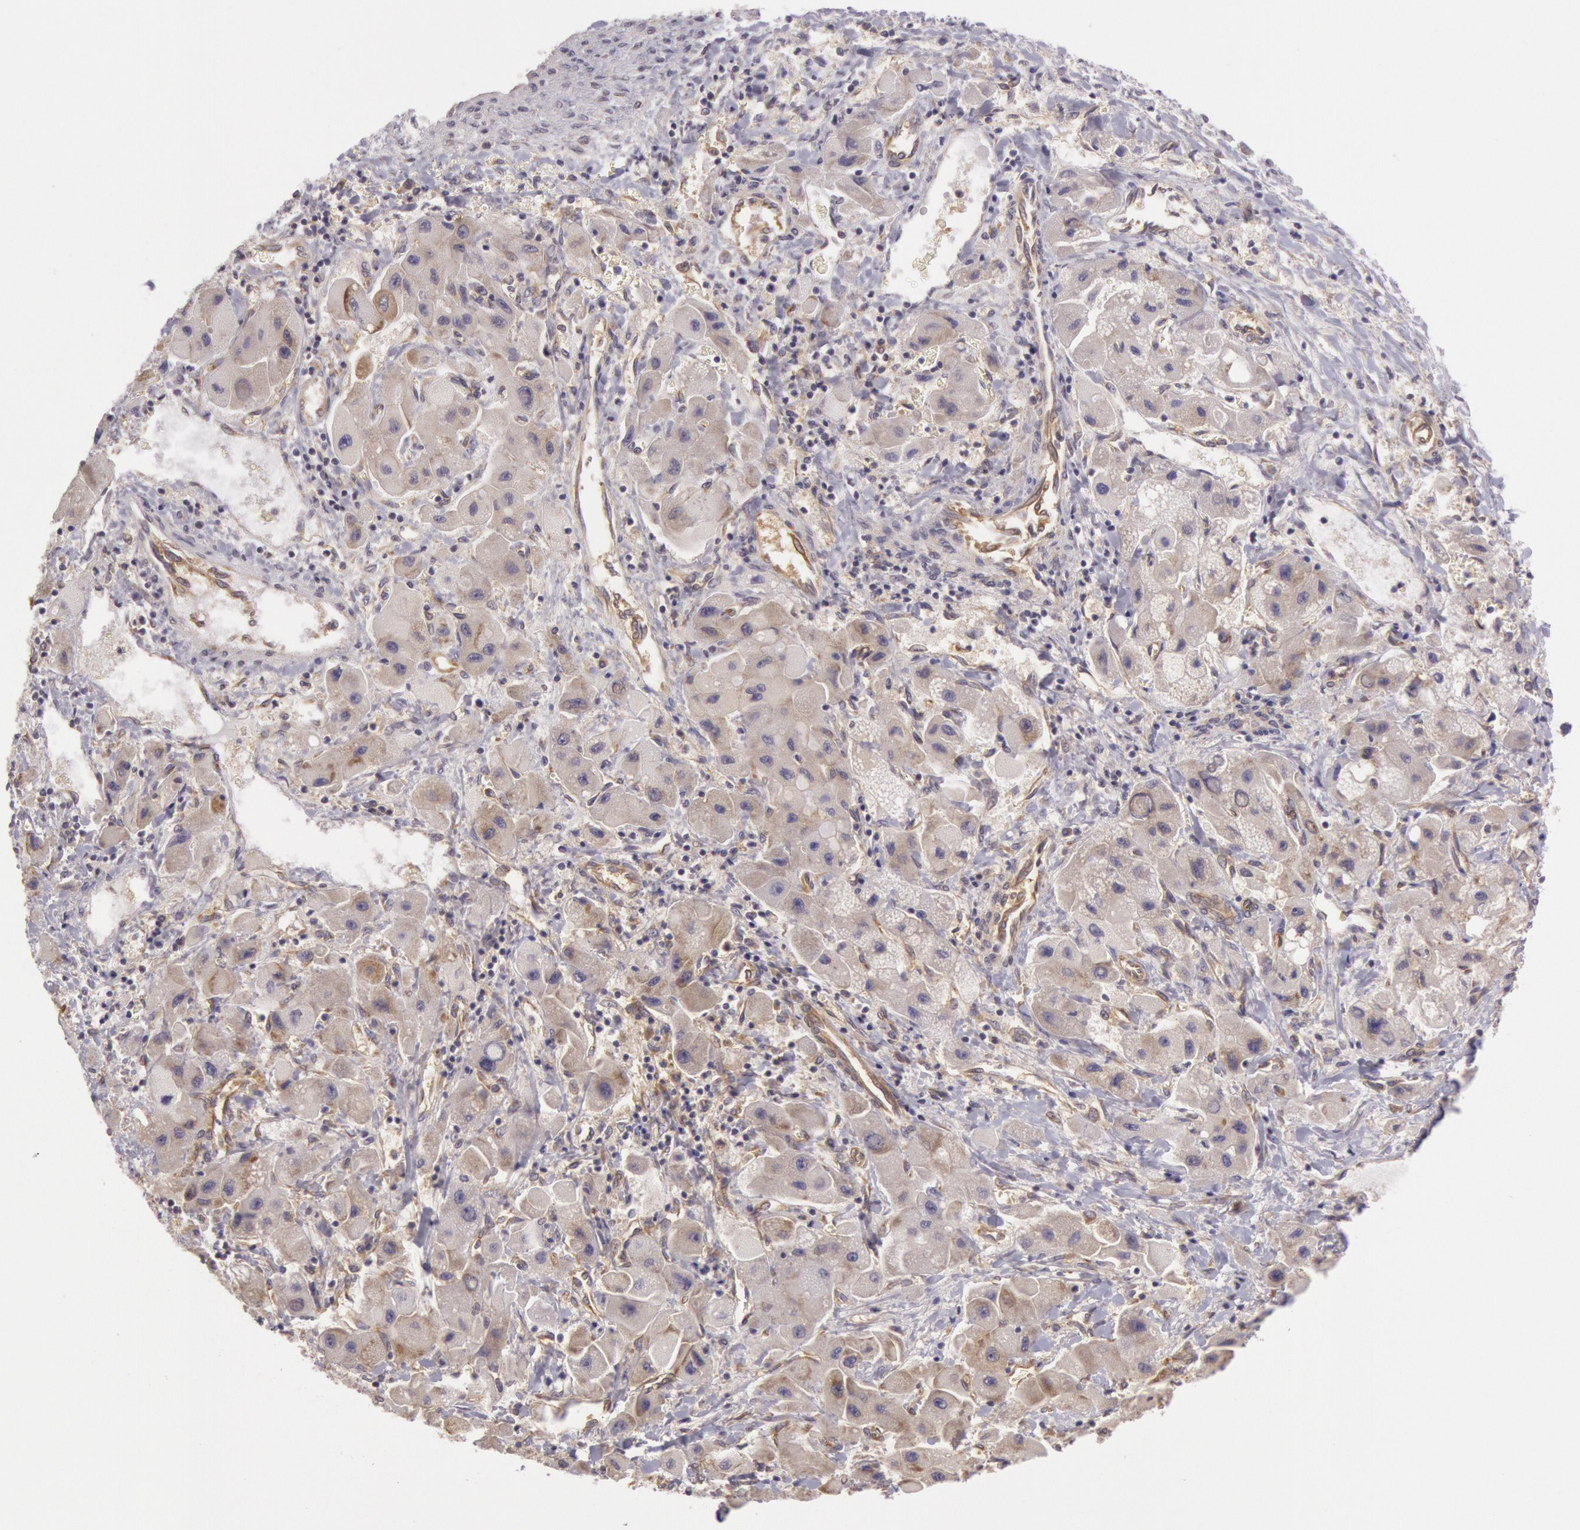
{"staining": {"intensity": "weak", "quantity": "25%-75%", "location": "cytoplasmic/membranous"}, "tissue": "liver cancer", "cell_type": "Tumor cells", "image_type": "cancer", "snomed": [{"axis": "morphology", "description": "Carcinoma, Hepatocellular, NOS"}, {"axis": "topography", "description": "Liver"}], "caption": "Hepatocellular carcinoma (liver) was stained to show a protein in brown. There is low levels of weak cytoplasmic/membranous positivity in about 25%-75% of tumor cells.", "gene": "CHUK", "patient": {"sex": "male", "age": 24}}